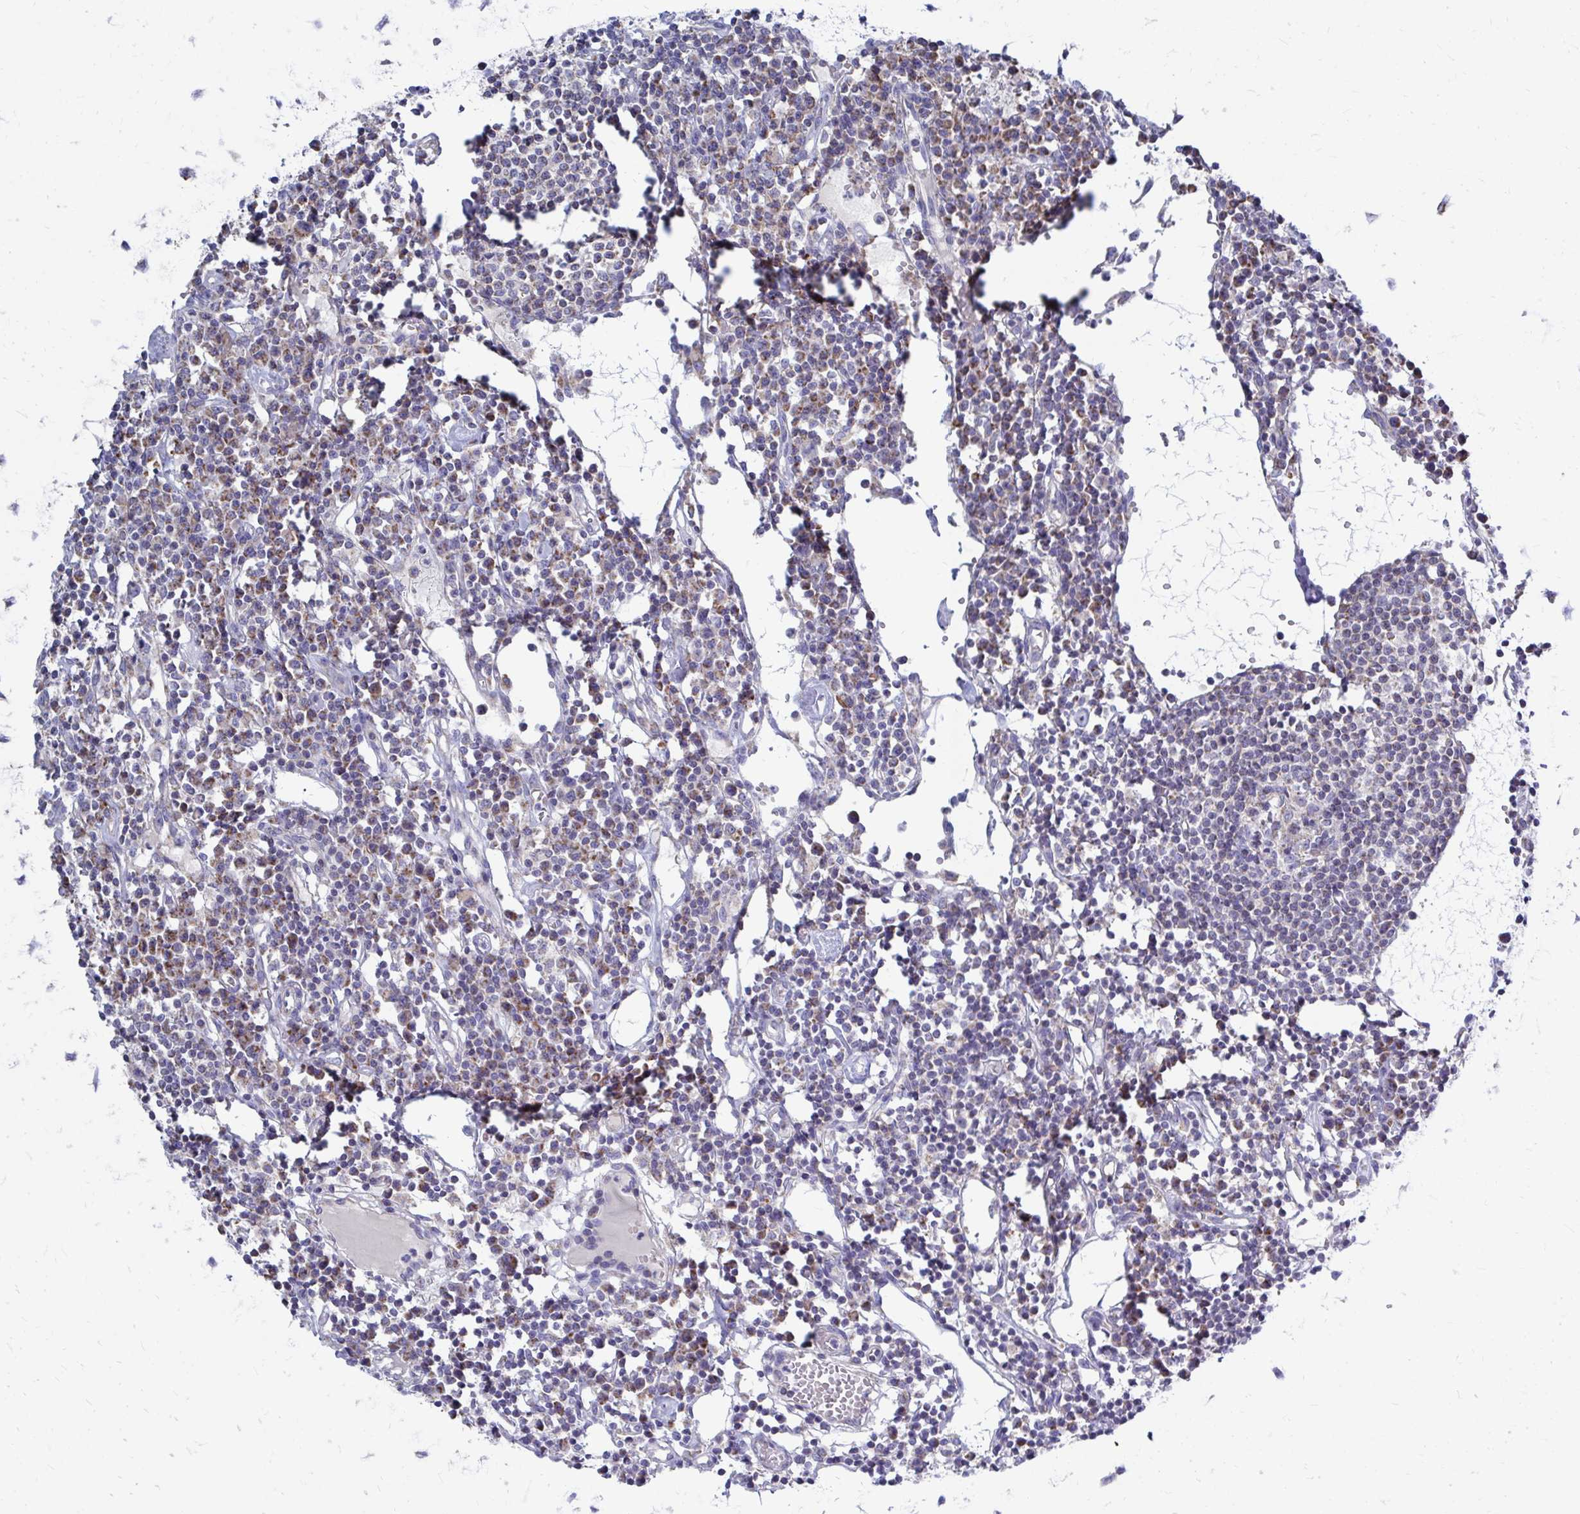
{"staining": {"intensity": "weak", "quantity": "25%-75%", "location": "cytoplasmic/membranous"}, "tissue": "lymph node", "cell_type": "Germinal center cells", "image_type": "normal", "snomed": [{"axis": "morphology", "description": "Normal tissue, NOS"}, {"axis": "topography", "description": "Lymph node"}], "caption": "Protein positivity by immunohistochemistry exhibits weak cytoplasmic/membranous positivity in about 25%-75% of germinal center cells in benign lymph node.", "gene": "OR10R2", "patient": {"sex": "female", "age": 78}}